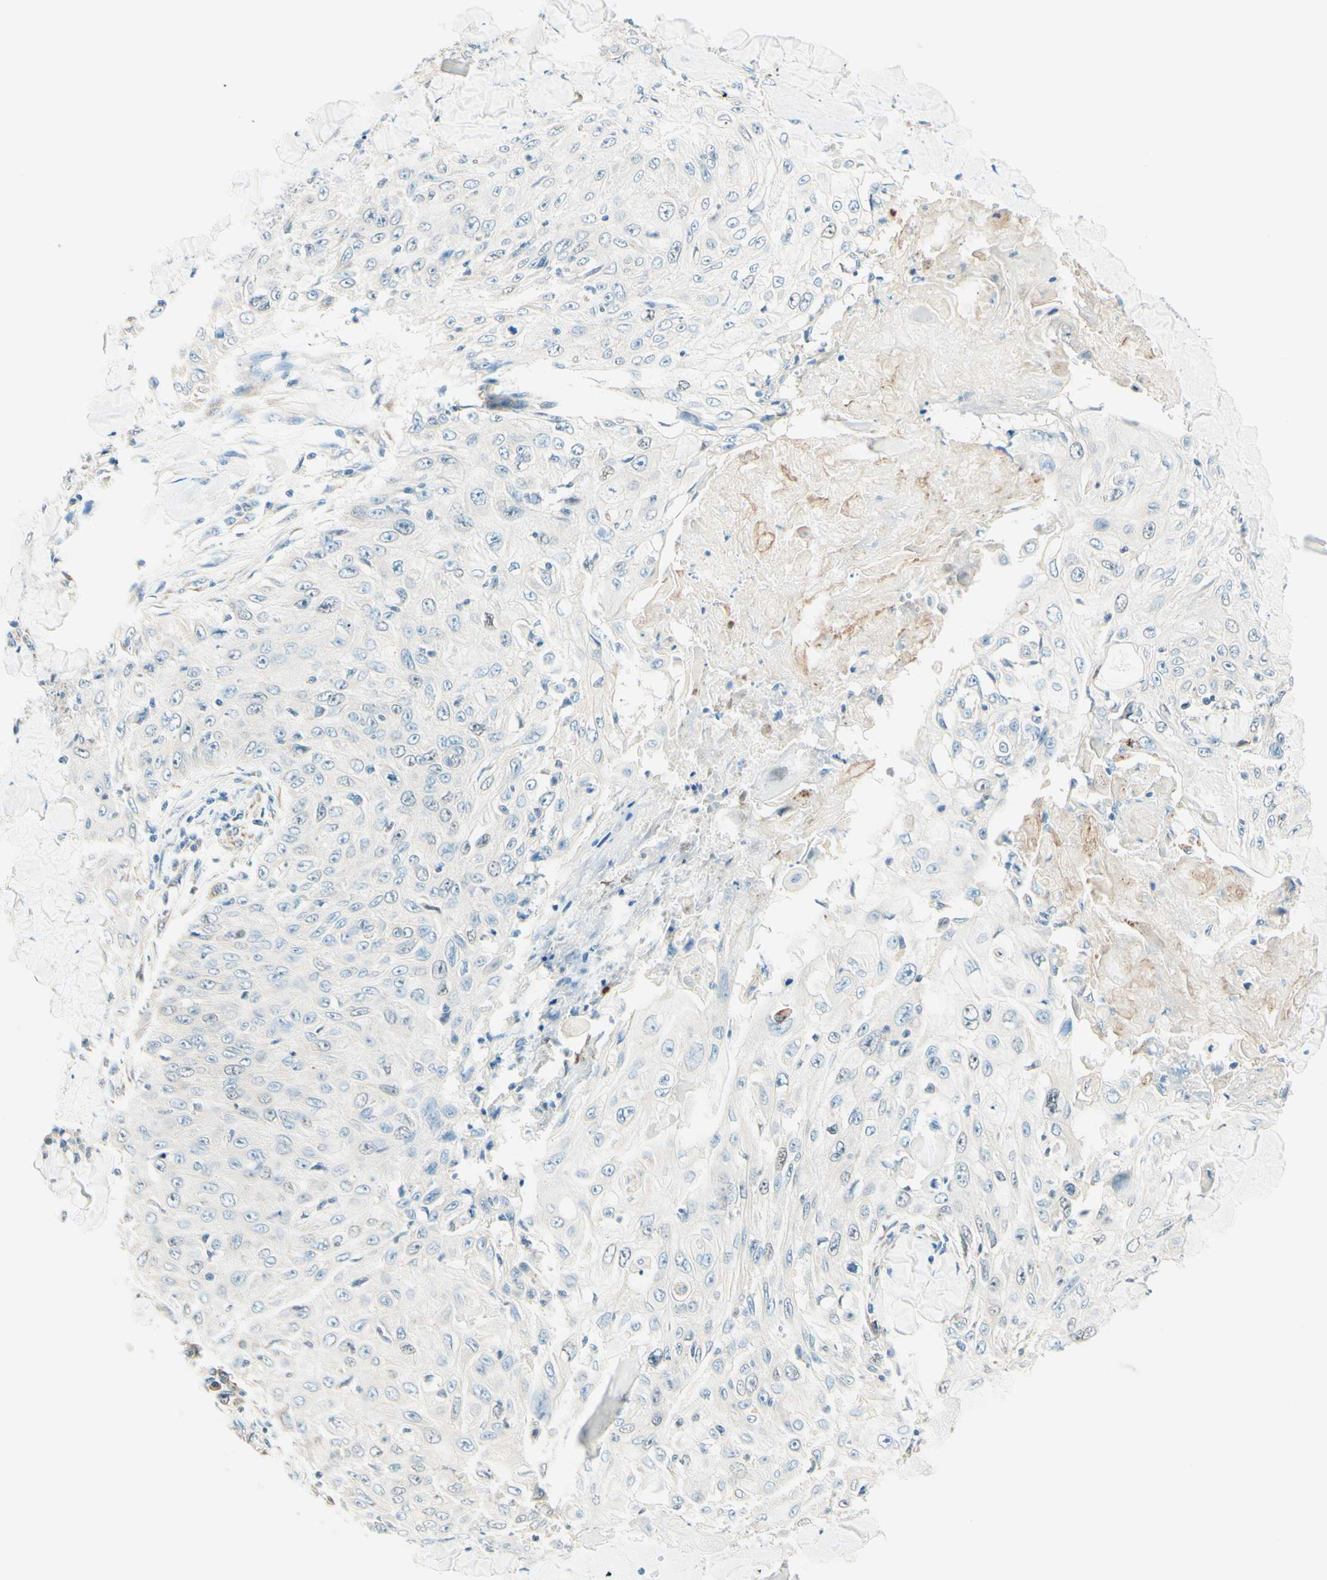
{"staining": {"intensity": "negative", "quantity": "none", "location": "none"}, "tissue": "skin cancer", "cell_type": "Tumor cells", "image_type": "cancer", "snomed": [{"axis": "morphology", "description": "Squamous cell carcinoma, NOS"}, {"axis": "topography", "description": "Skin"}], "caption": "Immunohistochemical staining of squamous cell carcinoma (skin) displays no significant staining in tumor cells.", "gene": "TAOK2", "patient": {"sex": "male", "age": 86}}